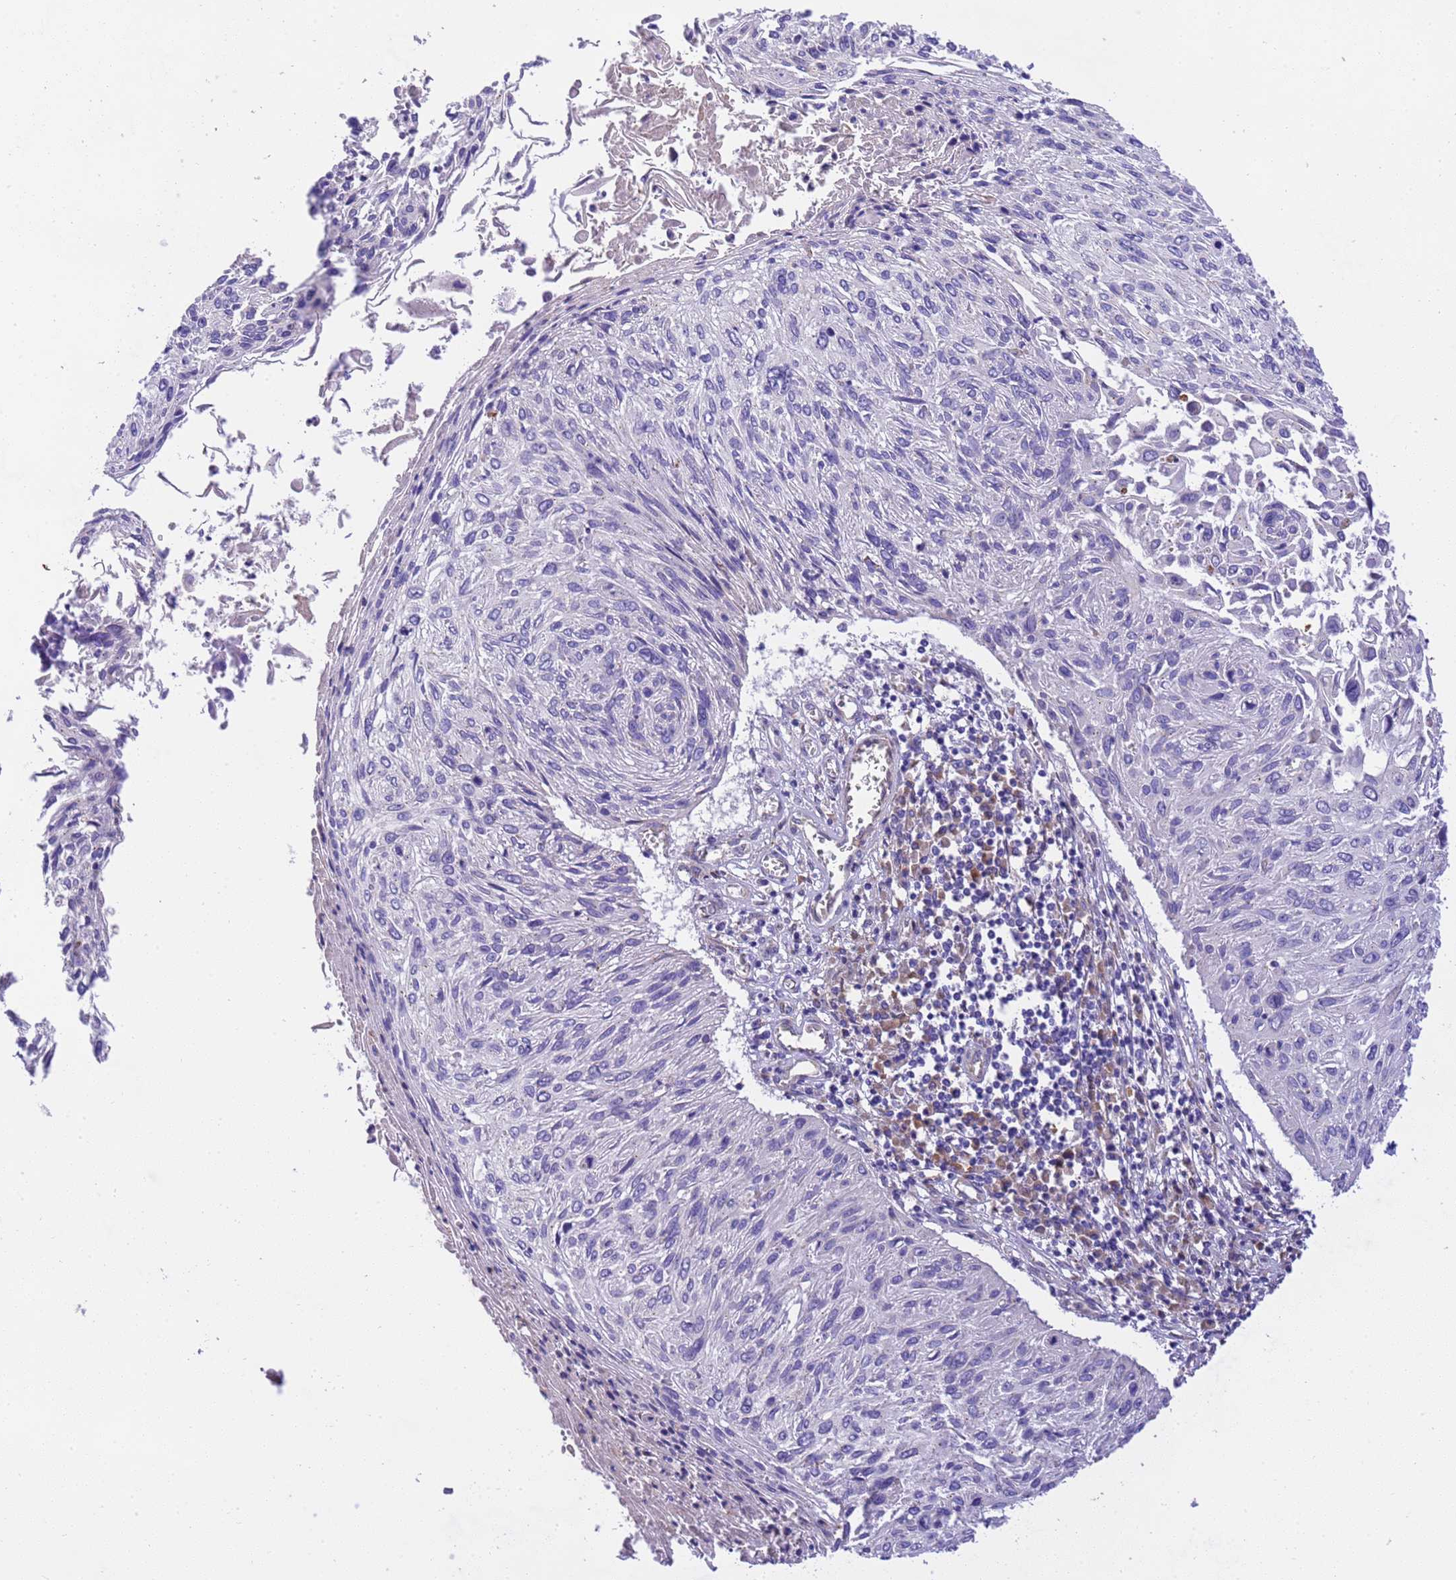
{"staining": {"intensity": "negative", "quantity": "none", "location": "none"}, "tissue": "cervical cancer", "cell_type": "Tumor cells", "image_type": "cancer", "snomed": [{"axis": "morphology", "description": "Squamous cell carcinoma, NOS"}, {"axis": "topography", "description": "Cervix"}], "caption": "This is a histopathology image of immunohistochemistry (IHC) staining of cervical squamous cell carcinoma, which shows no positivity in tumor cells. (DAB IHC with hematoxylin counter stain).", "gene": "RHBDD3", "patient": {"sex": "female", "age": 51}}